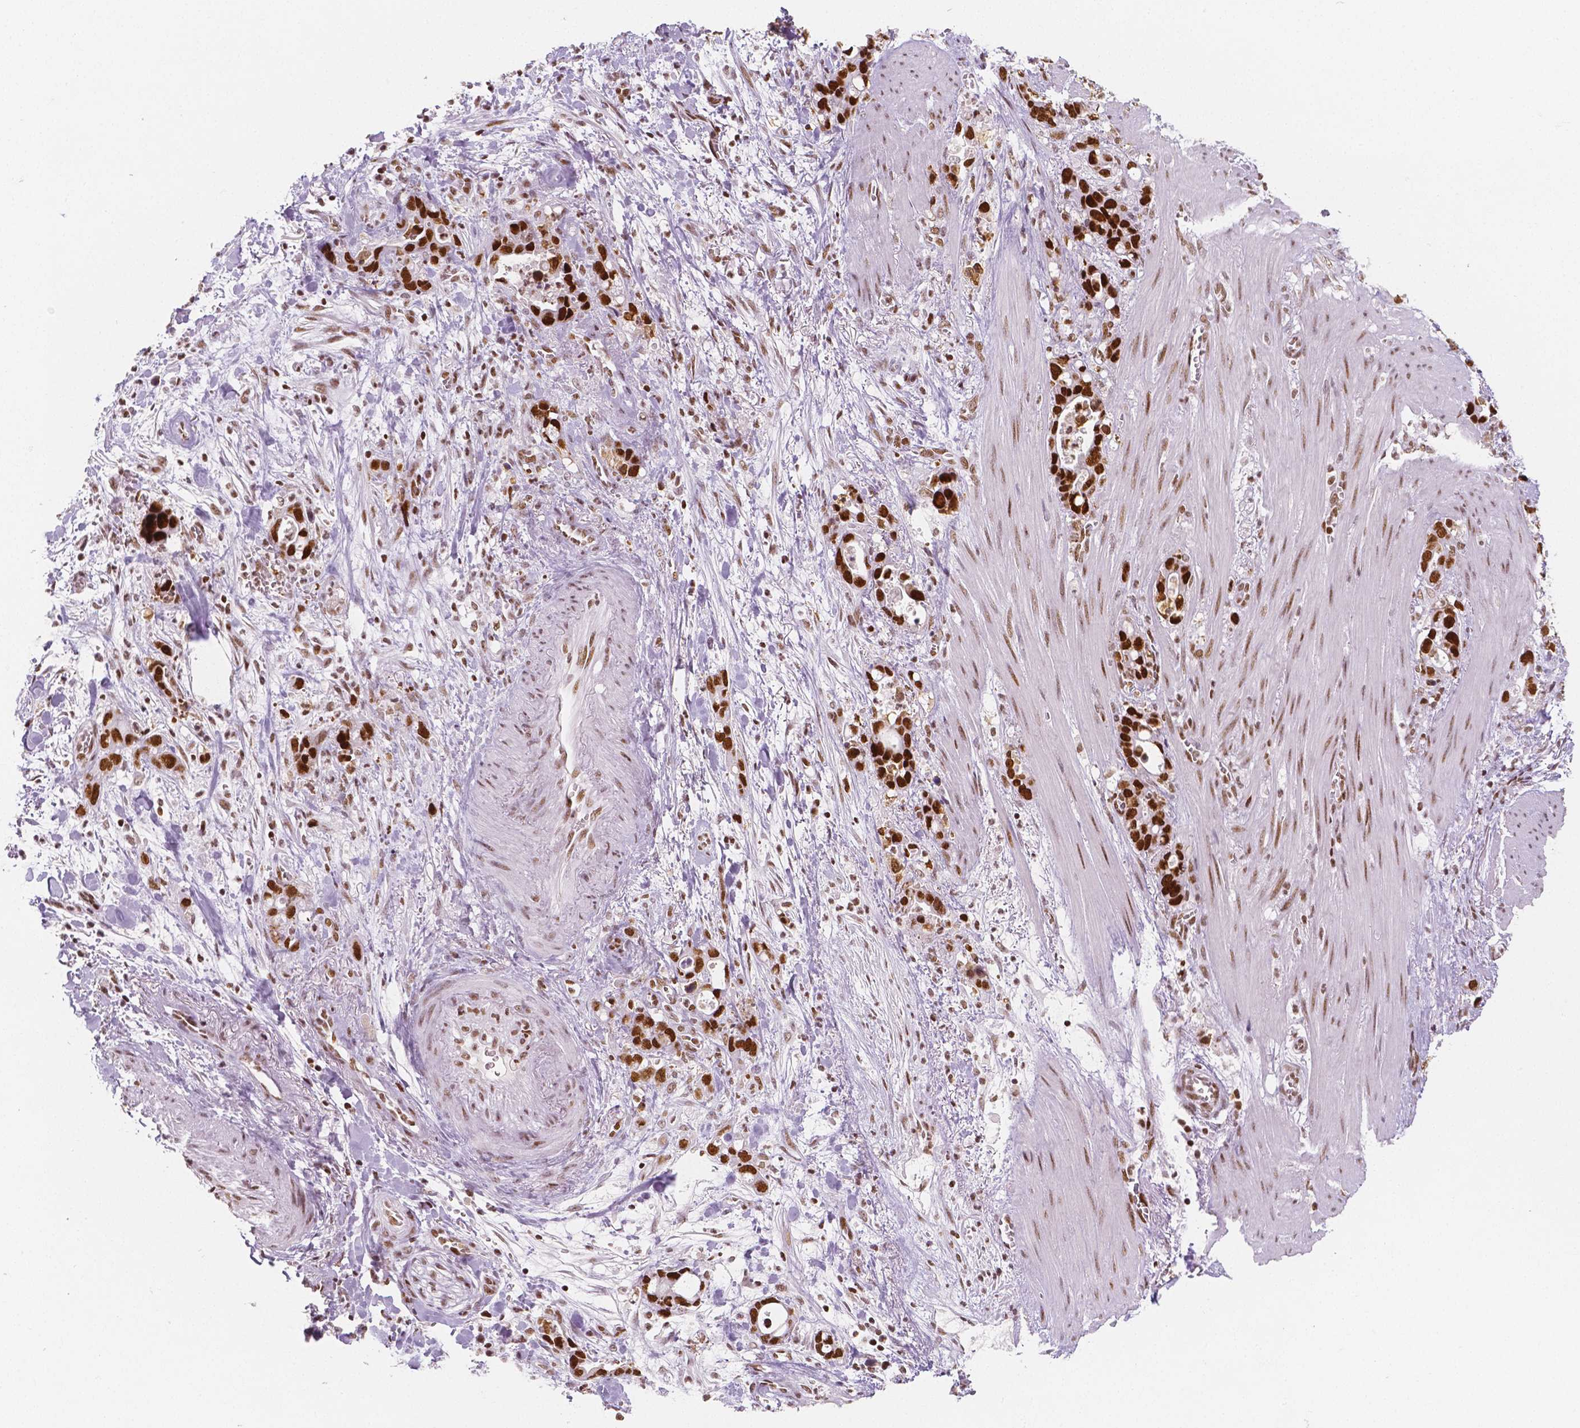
{"staining": {"intensity": "strong", "quantity": ">75%", "location": "nuclear"}, "tissue": "stomach cancer", "cell_type": "Tumor cells", "image_type": "cancer", "snomed": [{"axis": "morphology", "description": "Normal tissue, NOS"}, {"axis": "morphology", "description": "Adenocarcinoma, NOS"}, {"axis": "topography", "description": "Esophagus"}, {"axis": "topography", "description": "Stomach, upper"}], "caption": "Immunohistochemical staining of stomach cancer (adenocarcinoma) displays high levels of strong nuclear protein positivity in approximately >75% of tumor cells. The staining was performed using DAB (3,3'-diaminobenzidine) to visualize the protein expression in brown, while the nuclei were stained in blue with hematoxylin (Magnification: 20x).", "gene": "HDAC1", "patient": {"sex": "male", "age": 74}}